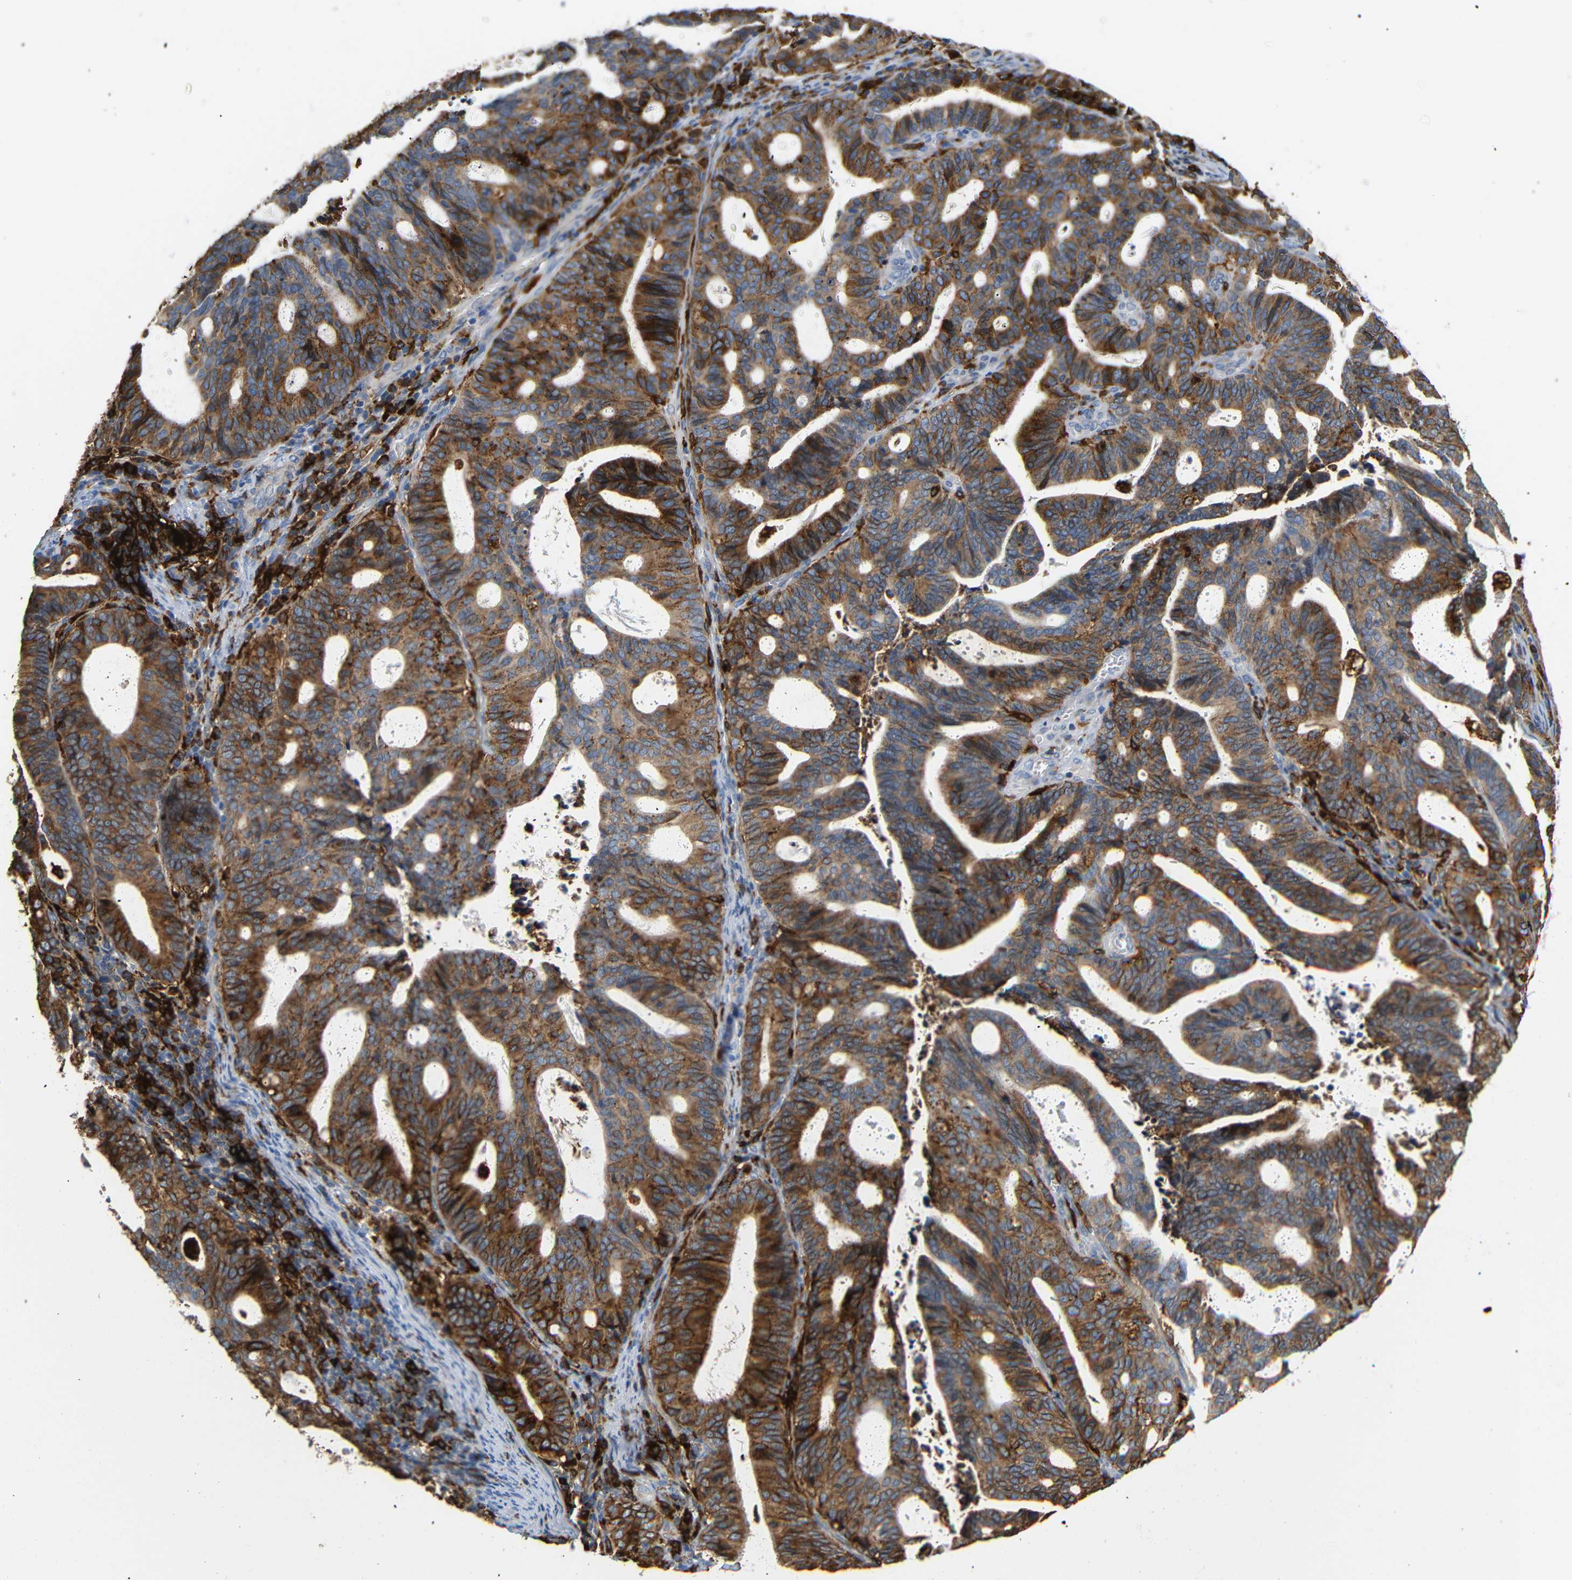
{"staining": {"intensity": "strong", "quantity": ">75%", "location": "cytoplasmic/membranous"}, "tissue": "endometrial cancer", "cell_type": "Tumor cells", "image_type": "cancer", "snomed": [{"axis": "morphology", "description": "Adenocarcinoma, NOS"}, {"axis": "topography", "description": "Uterus"}], "caption": "Immunohistochemistry photomicrograph of human endometrial cancer (adenocarcinoma) stained for a protein (brown), which exhibits high levels of strong cytoplasmic/membranous expression in about >75% of tumor cells.", "gene": "HLA-DQB1", "patient": {"sex": "female", "age": 83}}